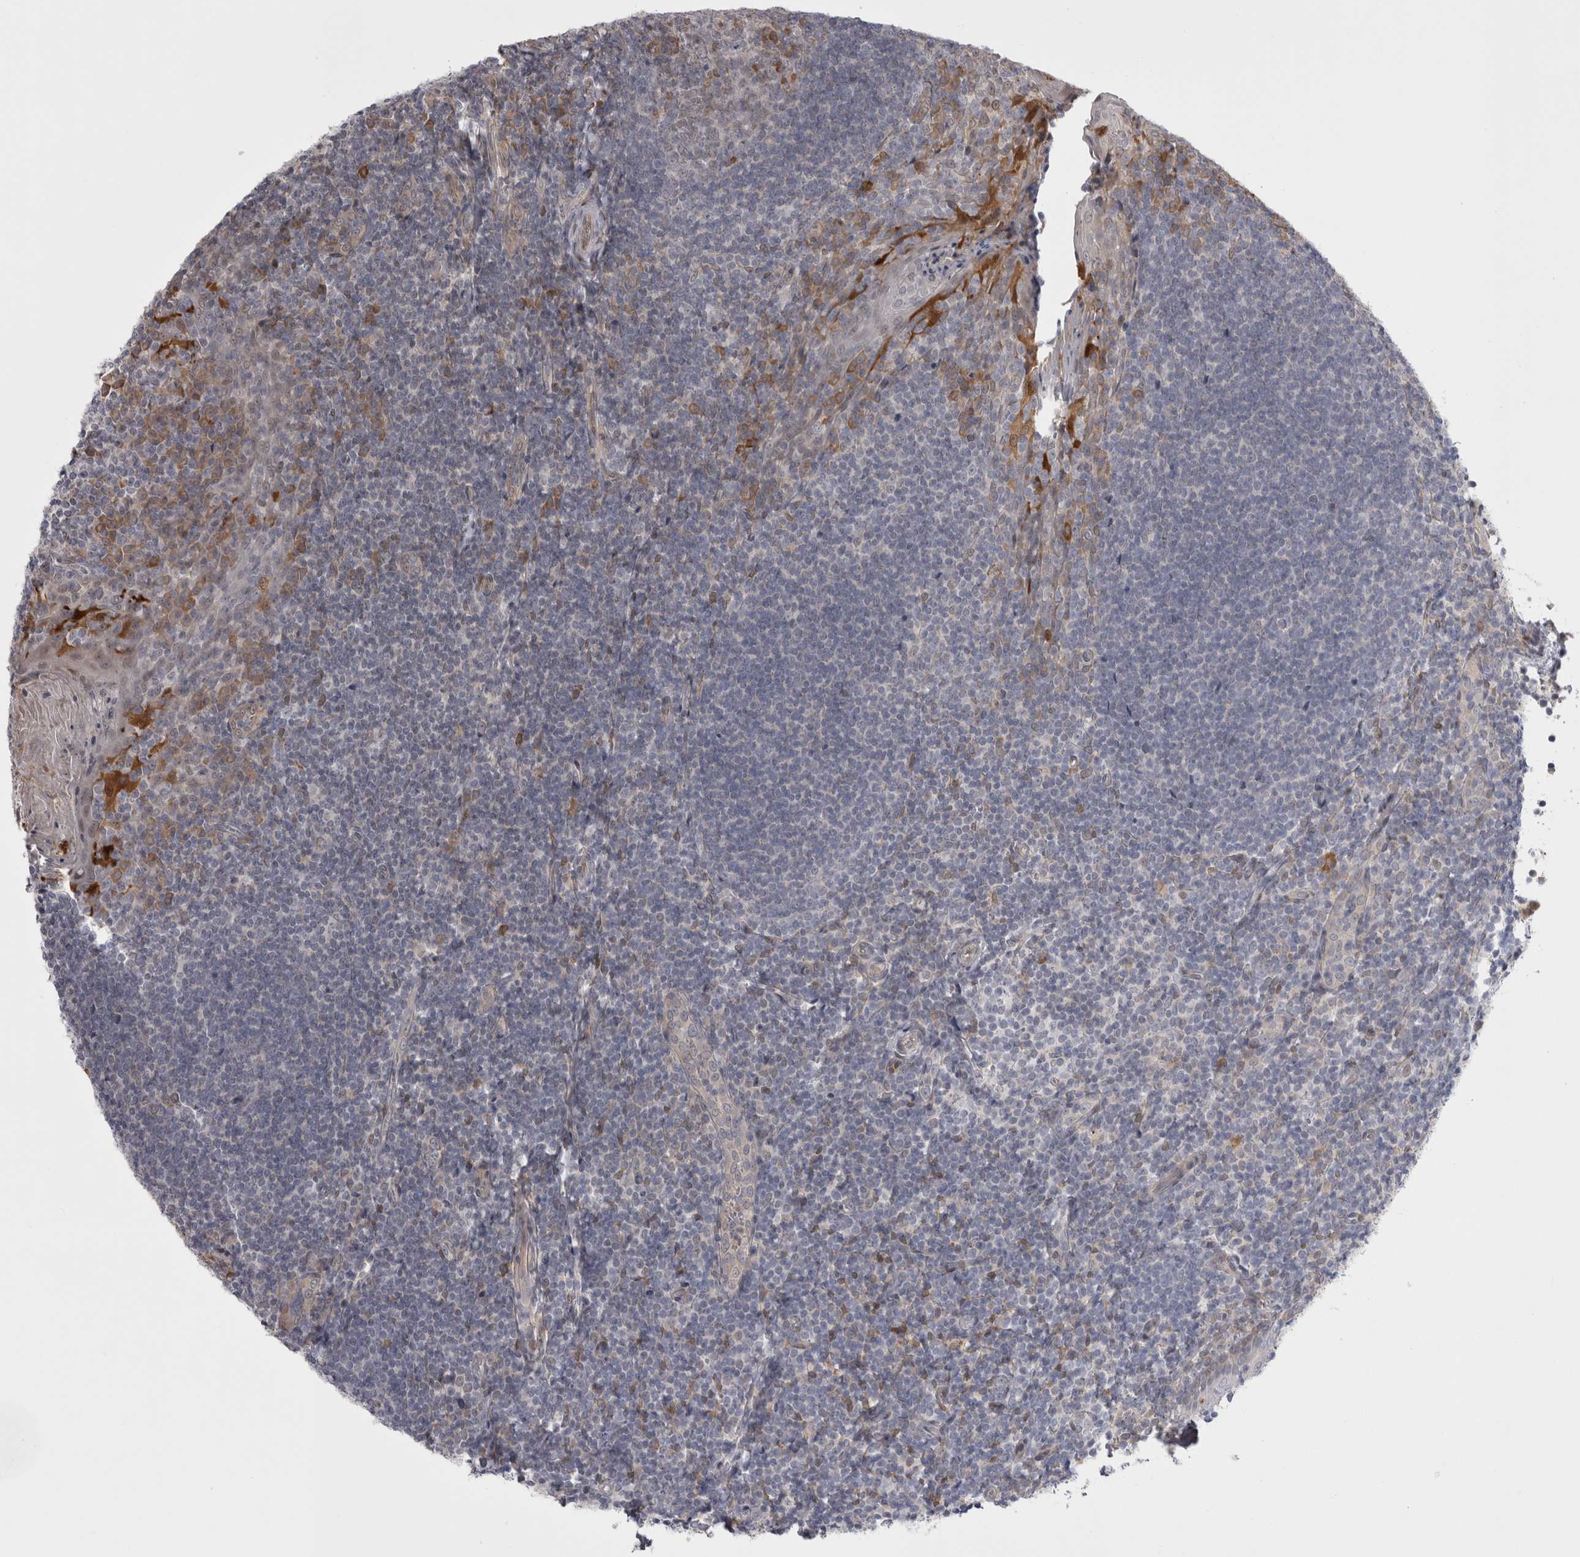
{"staining": {"intensity": "weak", "quantity": "<25%", "location": "cytoplasmic/membranous,nuclear"}, "tissue": "tonsil", "cell_type": "Germinal center cells", "image_type": "normal", "snomed": [{"axis": "morphology", "description": "Normal tissue, NOS"}, {"axis": "topography", "description": "Tonsil"}], "caption": "IHC of unremarkable human tonsil reveals no staining in germinal center cells. The staining is performed using DAB (3,3'-diaminobenzidine) brown chromogen with nuclei counter-stained in using hematoxylin.", "gene": "CHIC1", "patient": {"sex": "male", "age": 27}}